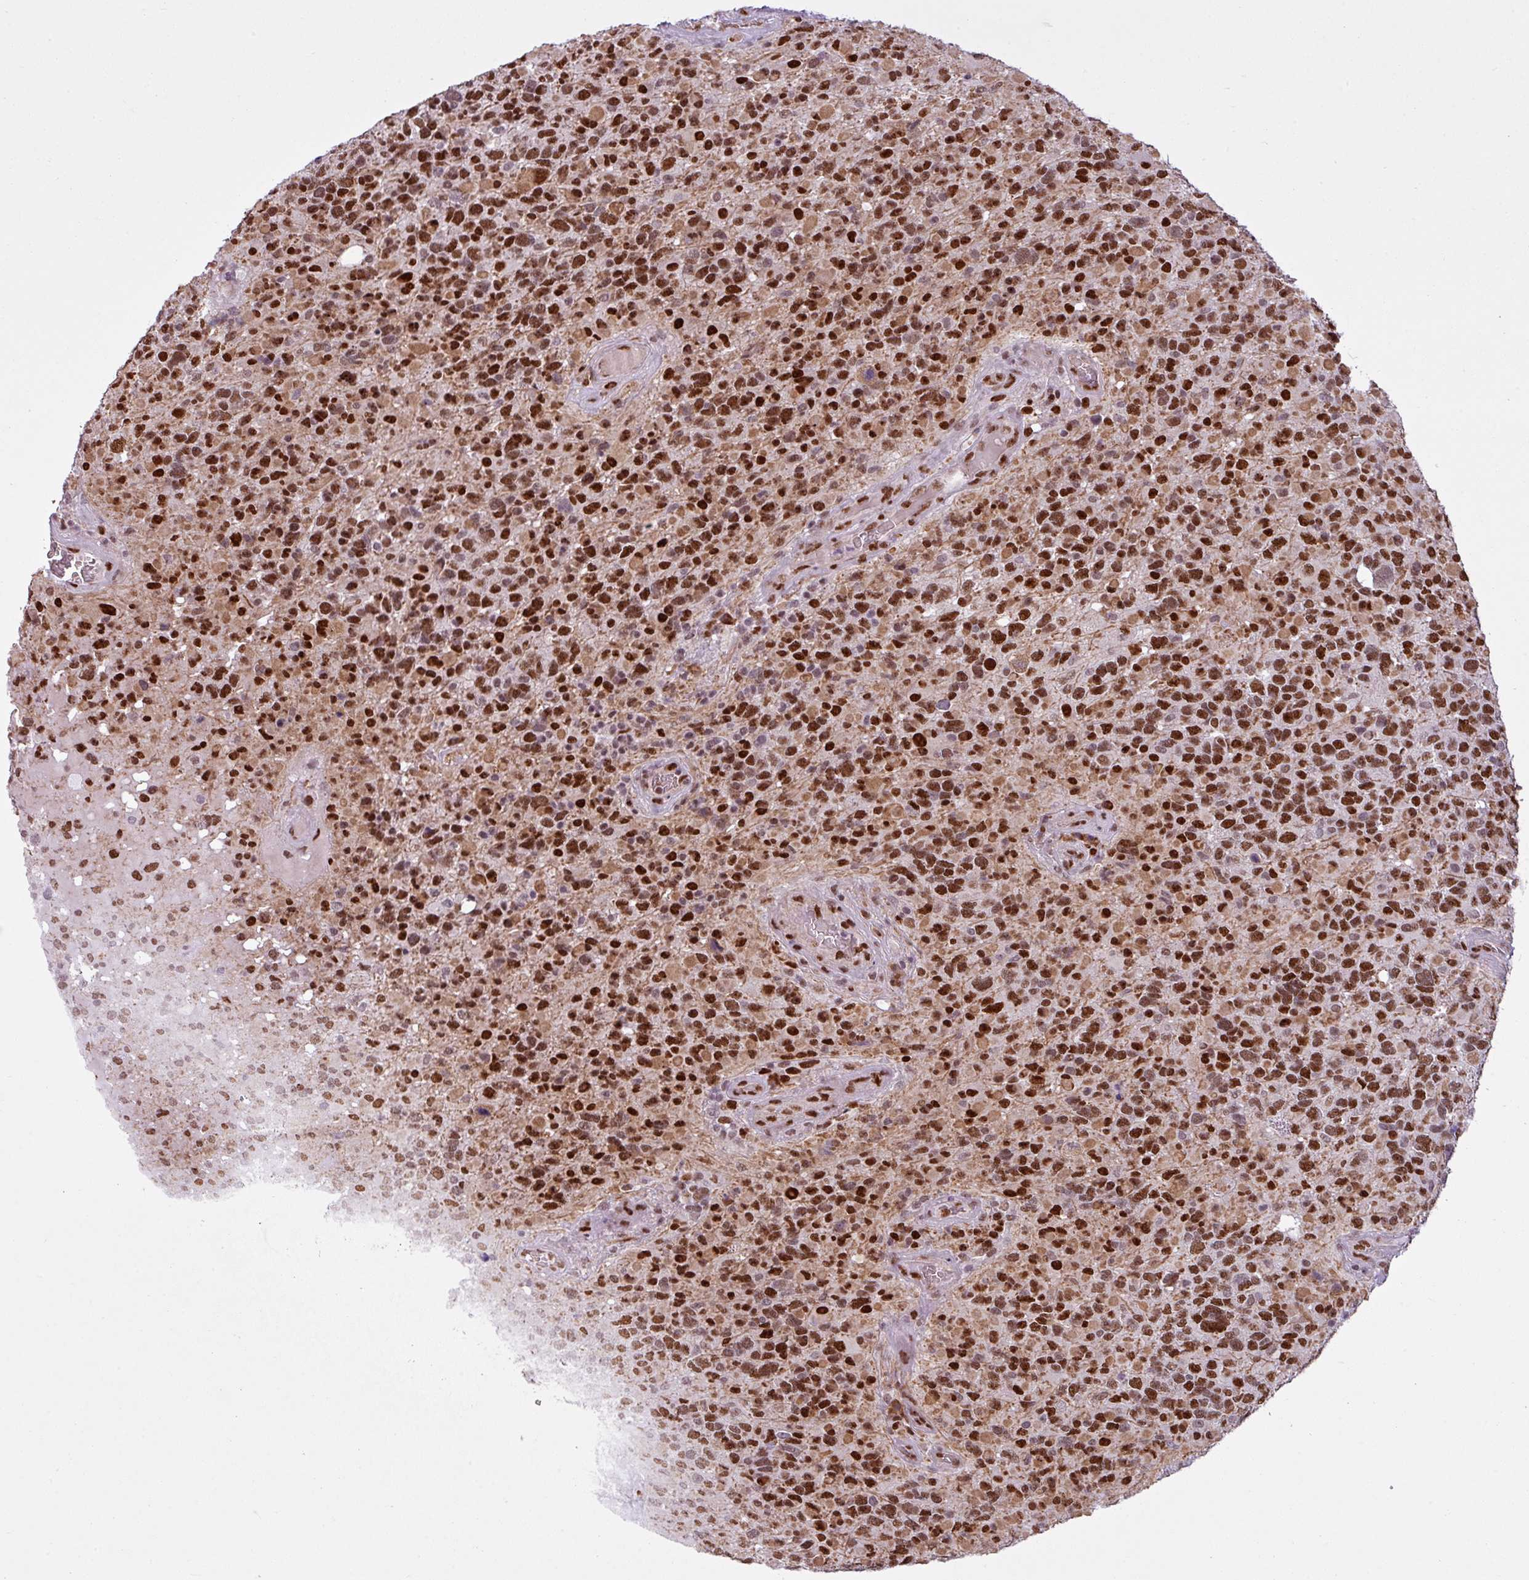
{"staining": {"intensity": "strong", "quantity": ">75%", "location": "nuclear"}, "tissue": "glioma", "cell_type": "Tumor cells", "image_type": "cancer", "snomed": [{"axis": "morphology", "description": "Glioma, malignant, High grade"}, {"axis": "topography", "description": "Brain"}], "caption": "Glioma stained with a protein marker demonstrates strong staining in tumor cells.", "gene": "PRDM5", "patient": {"sex": "female", "age": 40}}